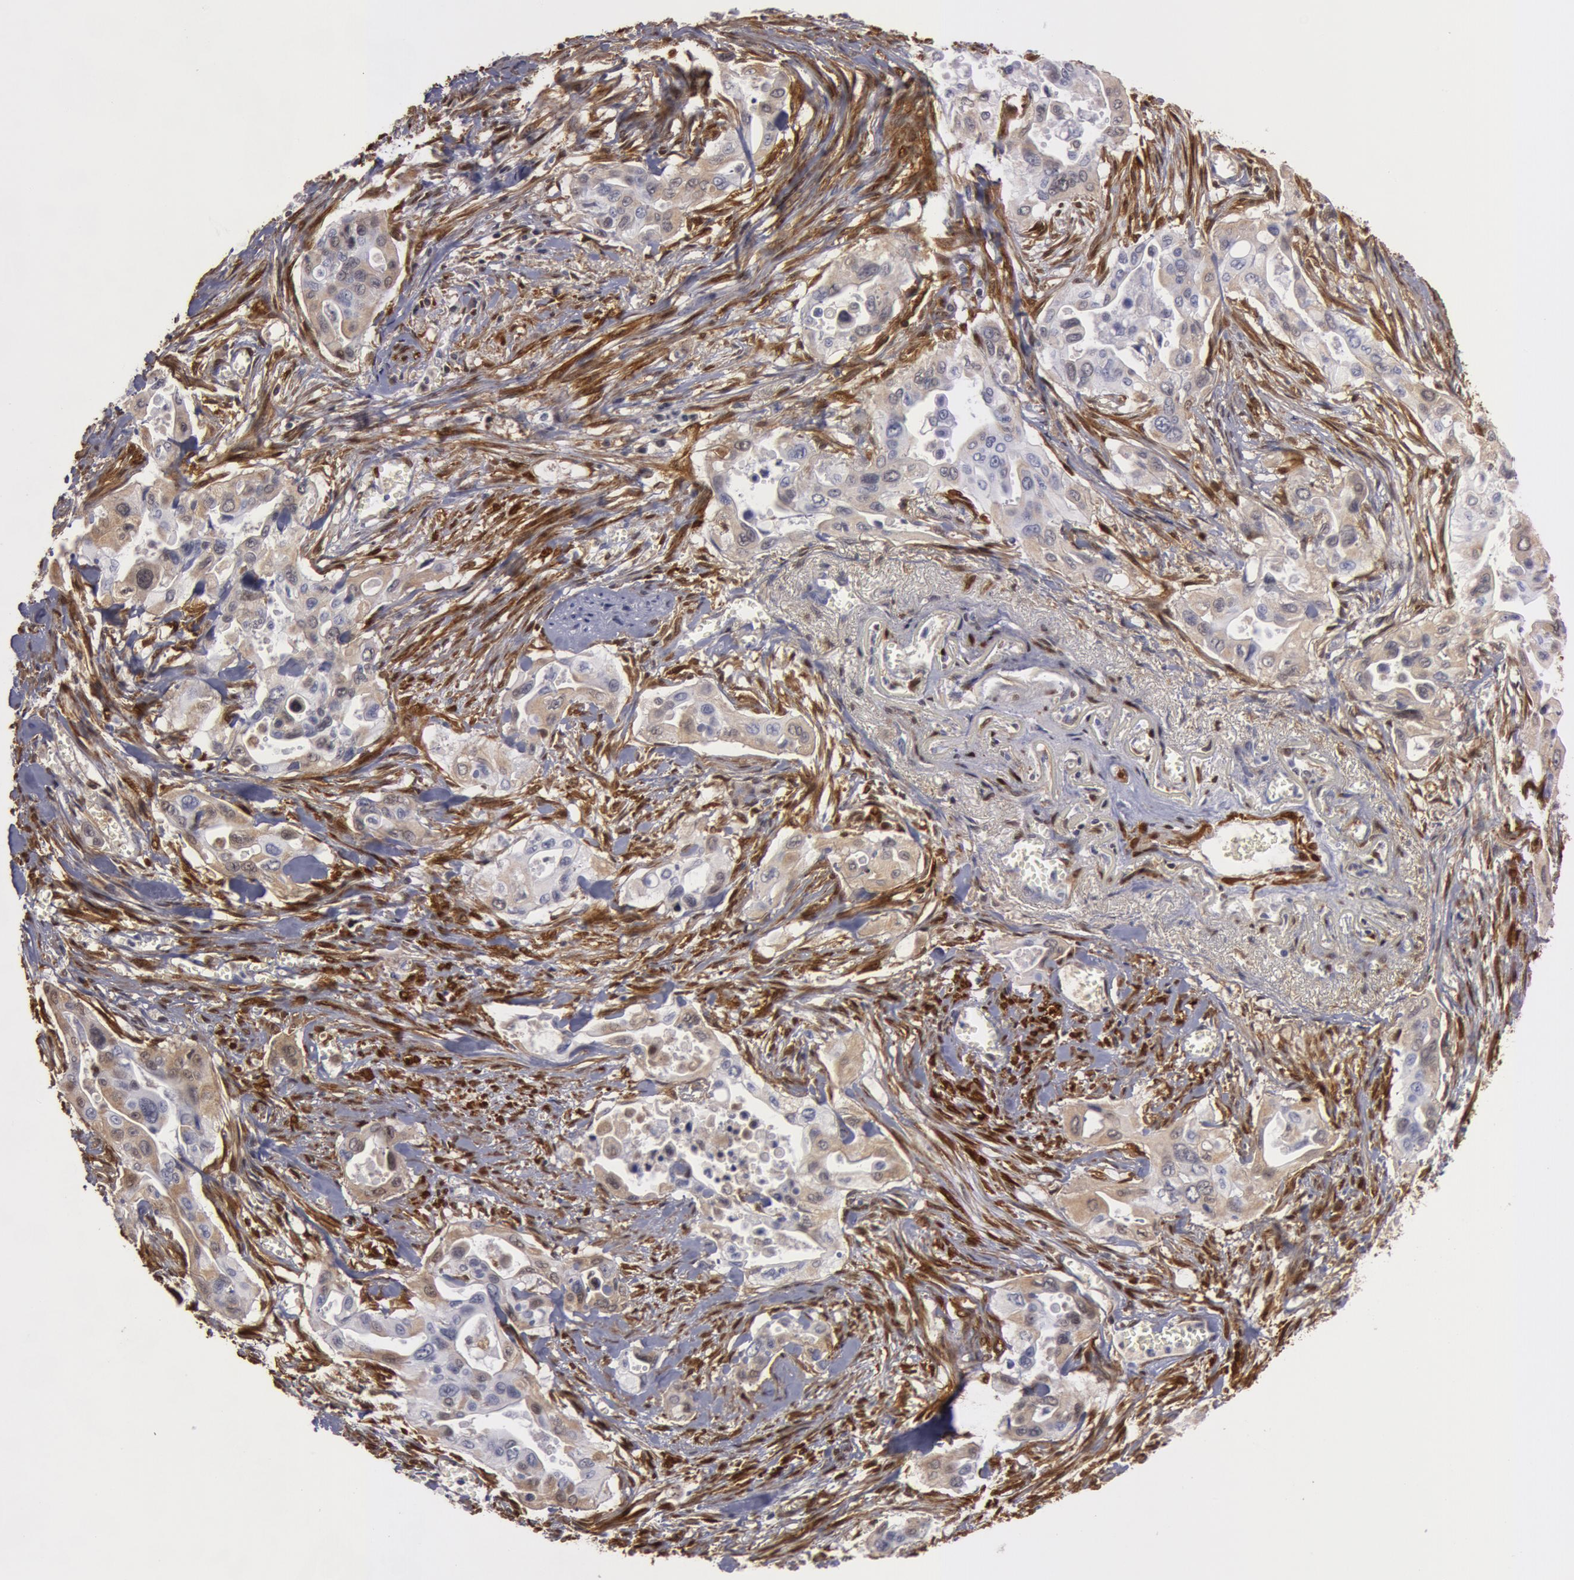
{"staining": {"intensity": "weak", "quantity": "25%-75%", "location": "cytoplasmic/membranous"}, "tissue": "pancreatic cancer", "cell_type": "Tumor cells", "image_type": "cancer", "snomed": [{"axis": "morphology", "description": "Adenocarcinoma, NOS"}, {"axis": "topography", "description": "Pancreas"}], "caption": "Pancreatic cancer stained with a brown dye exhibits weak cytoplasmic/membranous positive staining in approximately 25%-75% of tumor cells.", "gene": "TAGLN", "patient": {"sex": "male", "age": 77}}